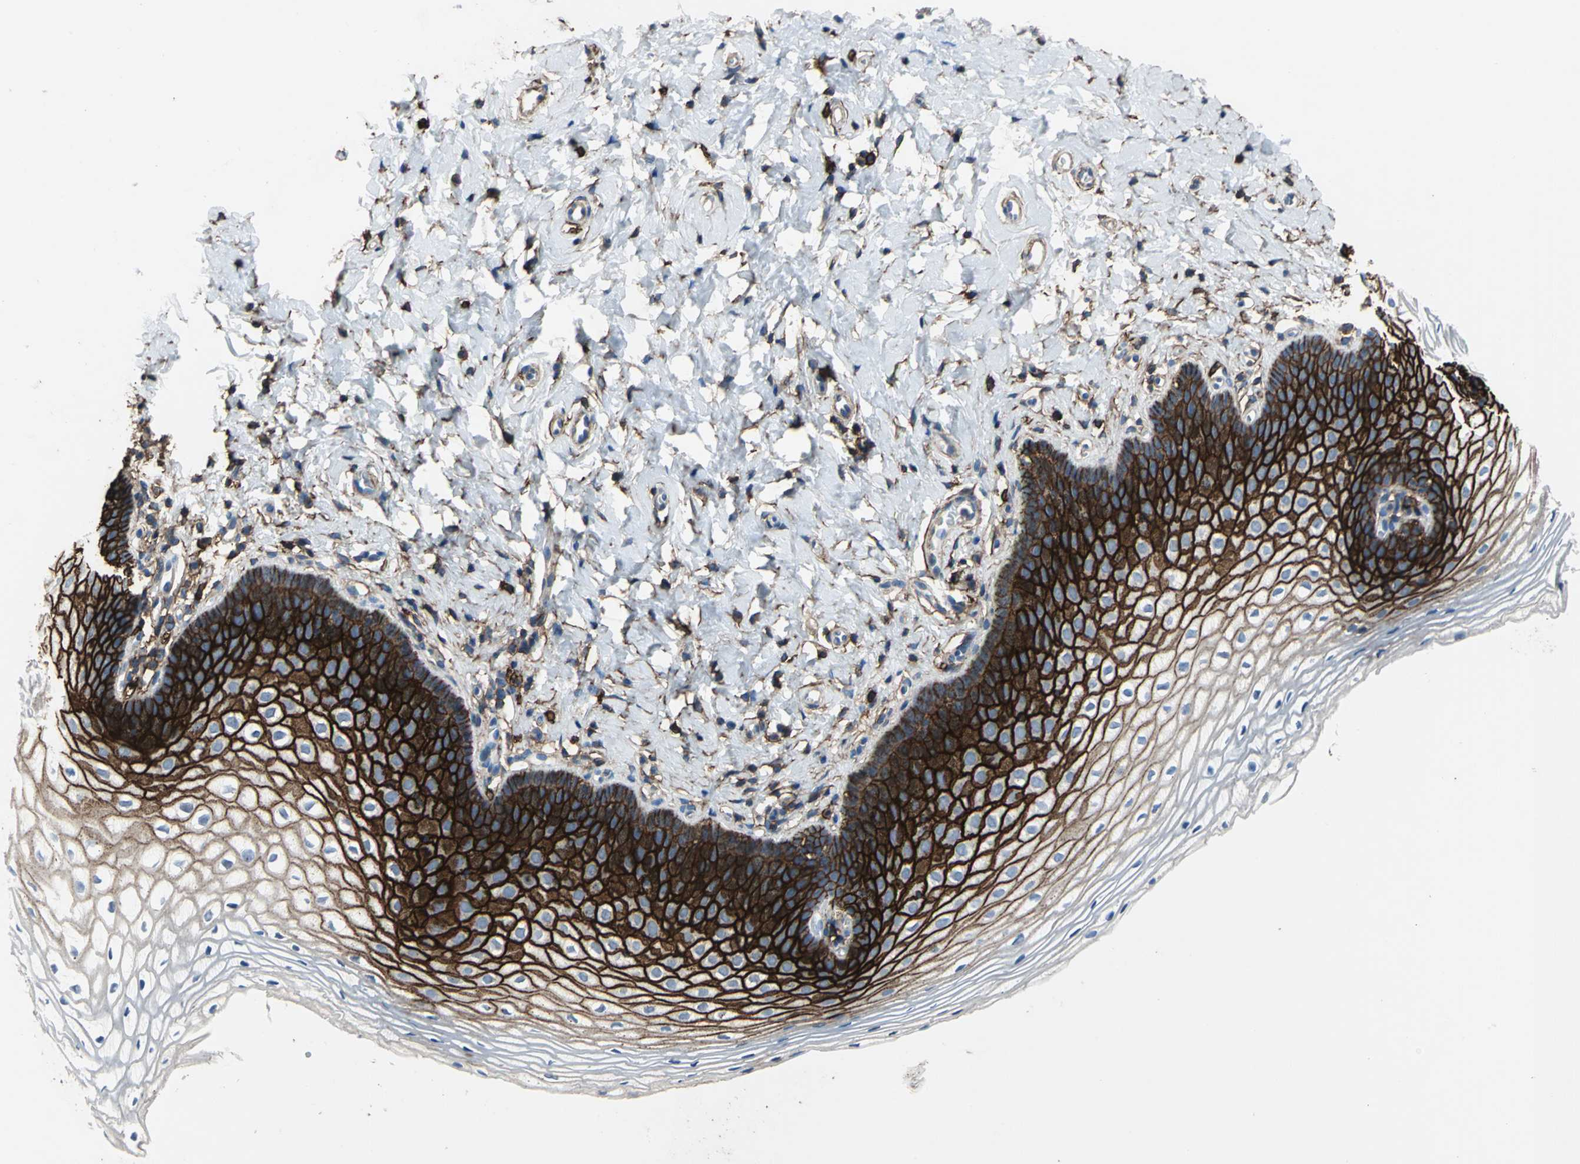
{"staining": {"intensity": "strong", "quantity": ">75%", "location": "cytoplasmic/membranous"}, "tissue": "vagina", "cell_type": "Squamous epithelial cells", "image_type": "normal", "snomed": [{"axis": "morphology", "description": "Normal tissue, NOS"}, {"axis": "topography", "description": "Vagina"}], "caption": "An image of vagina stained for a protein reveals strong cytoplasmic/membranous brown staining in squamous epithelial cells. (Stains: DAB (3,3'-diaminobenzidine) in brown, nuclei in blue, Microscopy: brightfield microscopy at high magnification).", "gene": "CD44", "patient": {"sex": "female", "age": 55}}